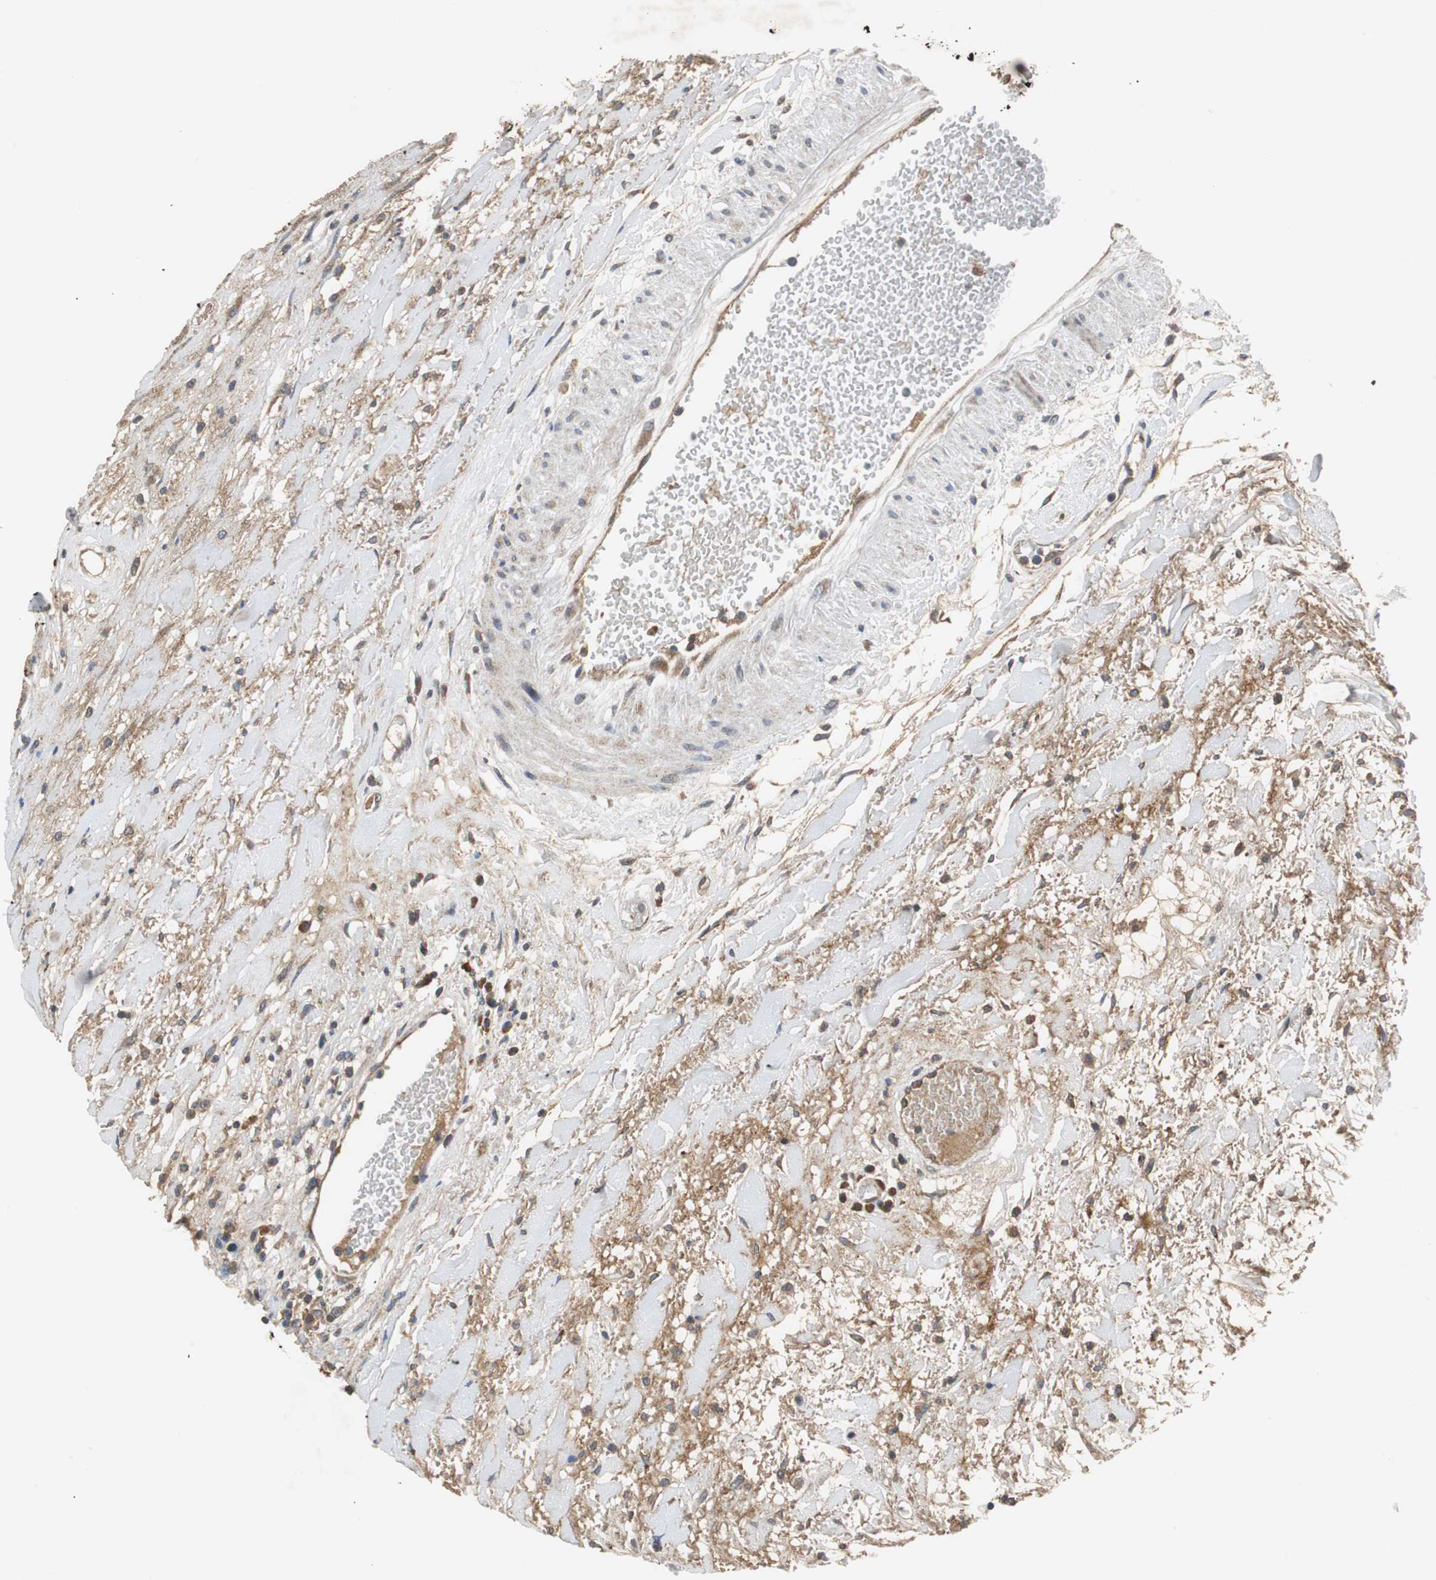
{"staining": {"intensity": "moderate", "quantity": ">75%", "location": "cytoplasmic/membranous"}, "tissue": "head and neck cancer", "cell_type": "Tumor cells", "image_type": "cancer", "snomed": [{"axis": "morphology", "description": "Squamous cell carcinoma, NOS"}, {"axis": "topography", "description": "Head-Neck"}], "caption": "Protein expression analysis of head and neck squamous cell carcinoma shows moderate cytoplasmic/membranous expression in approximately >75% of tumor cells.", "gene": "VBP1", "patient": {"sex": "male", "age": 62}}